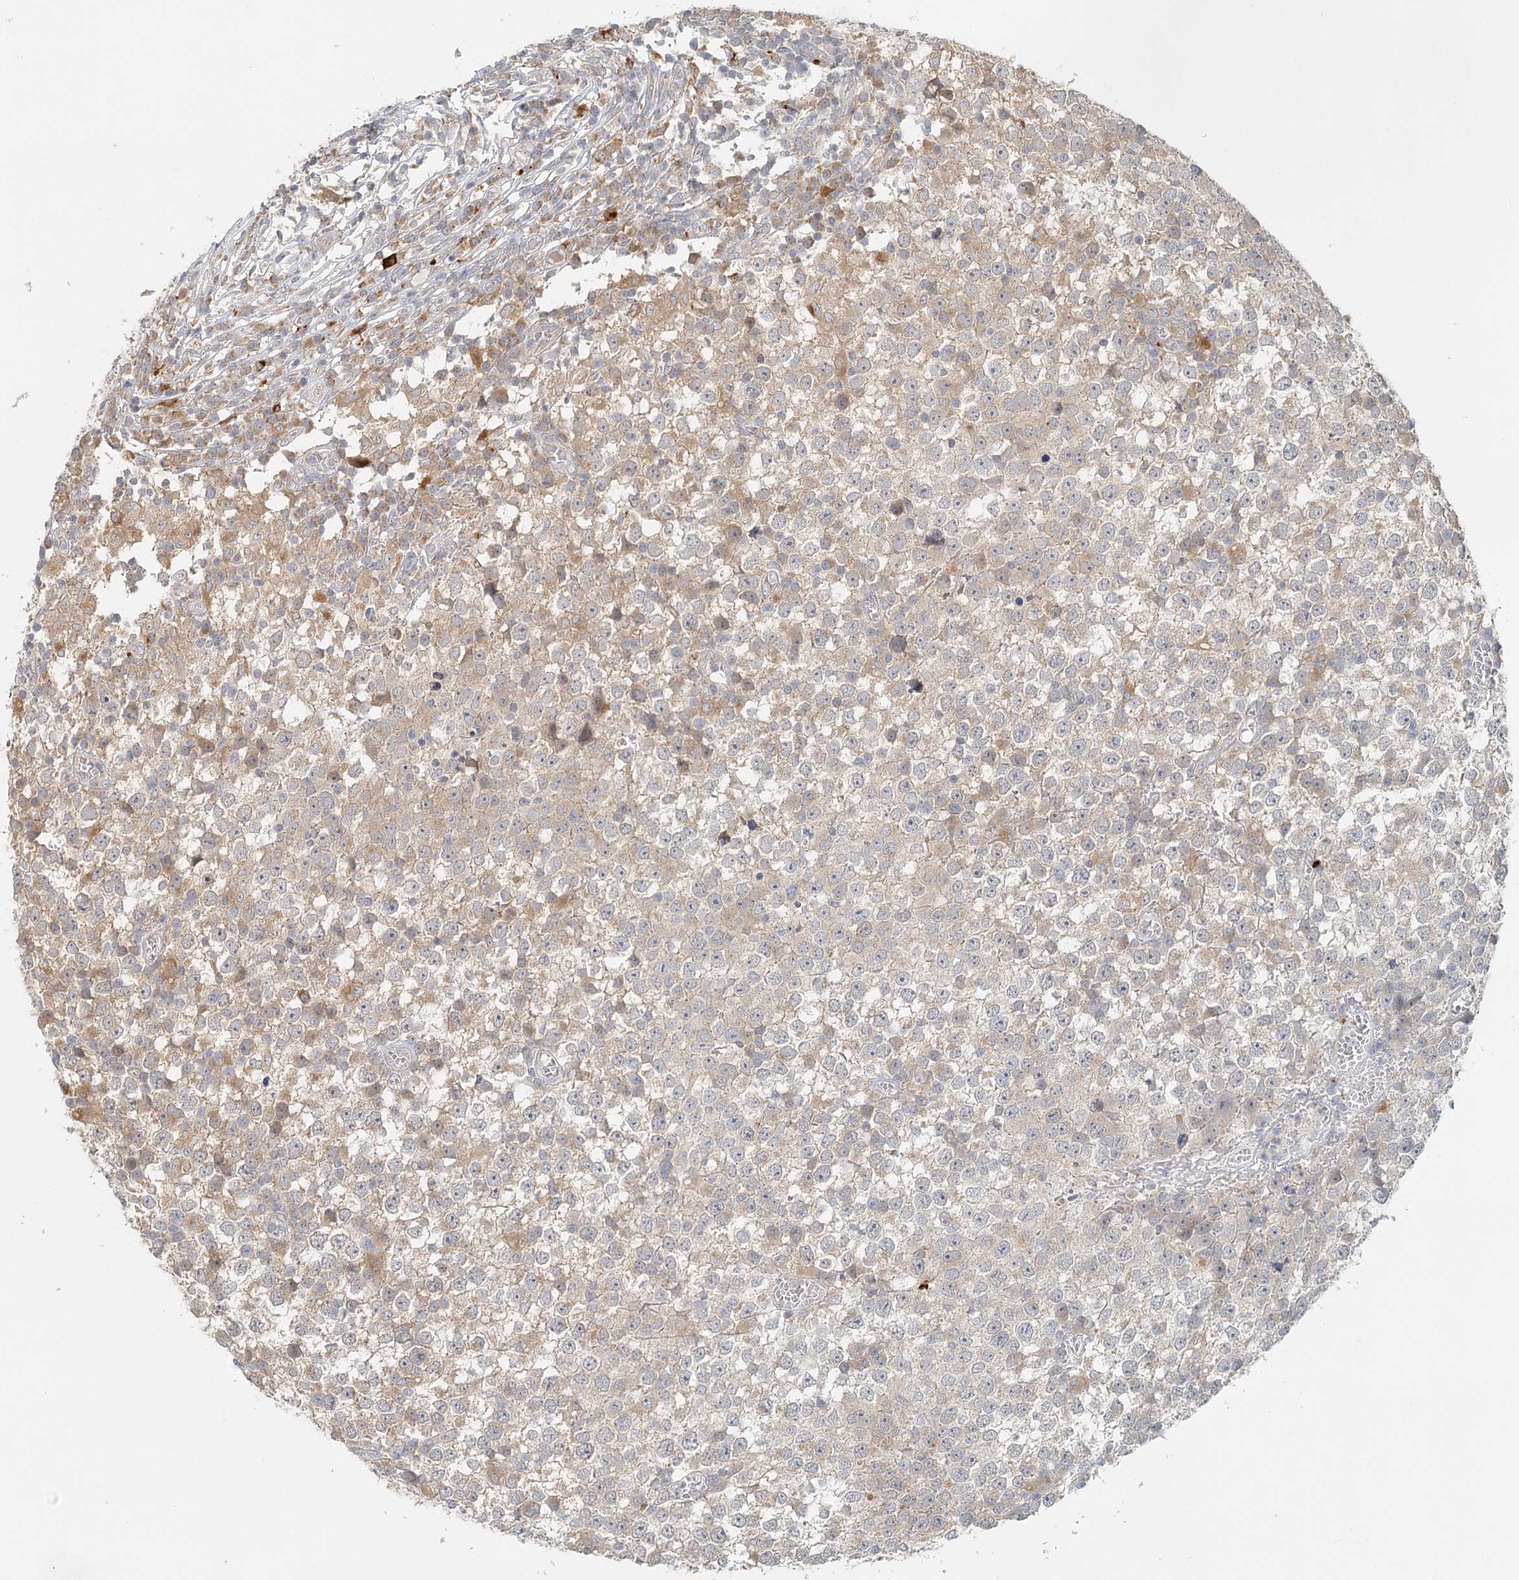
{"staining": {"intensity": "weak", "quantity": "<25%", "location": "cytoplasmic/membranous"}, "tissue": "testis cancer", "cell_type": "Tumor cells", "image_type": "cancer", "snomed": [{"axis": "morphology", "description": "Seminoma, NOS"}, {"axis": "topography", "description": "Testis"}], "caption": "Protein analysis of testis seminoma reveals no significant staining in tumor cells.", "gene": "VSIG1", "patient": {"sex": "male", "age": 65}}